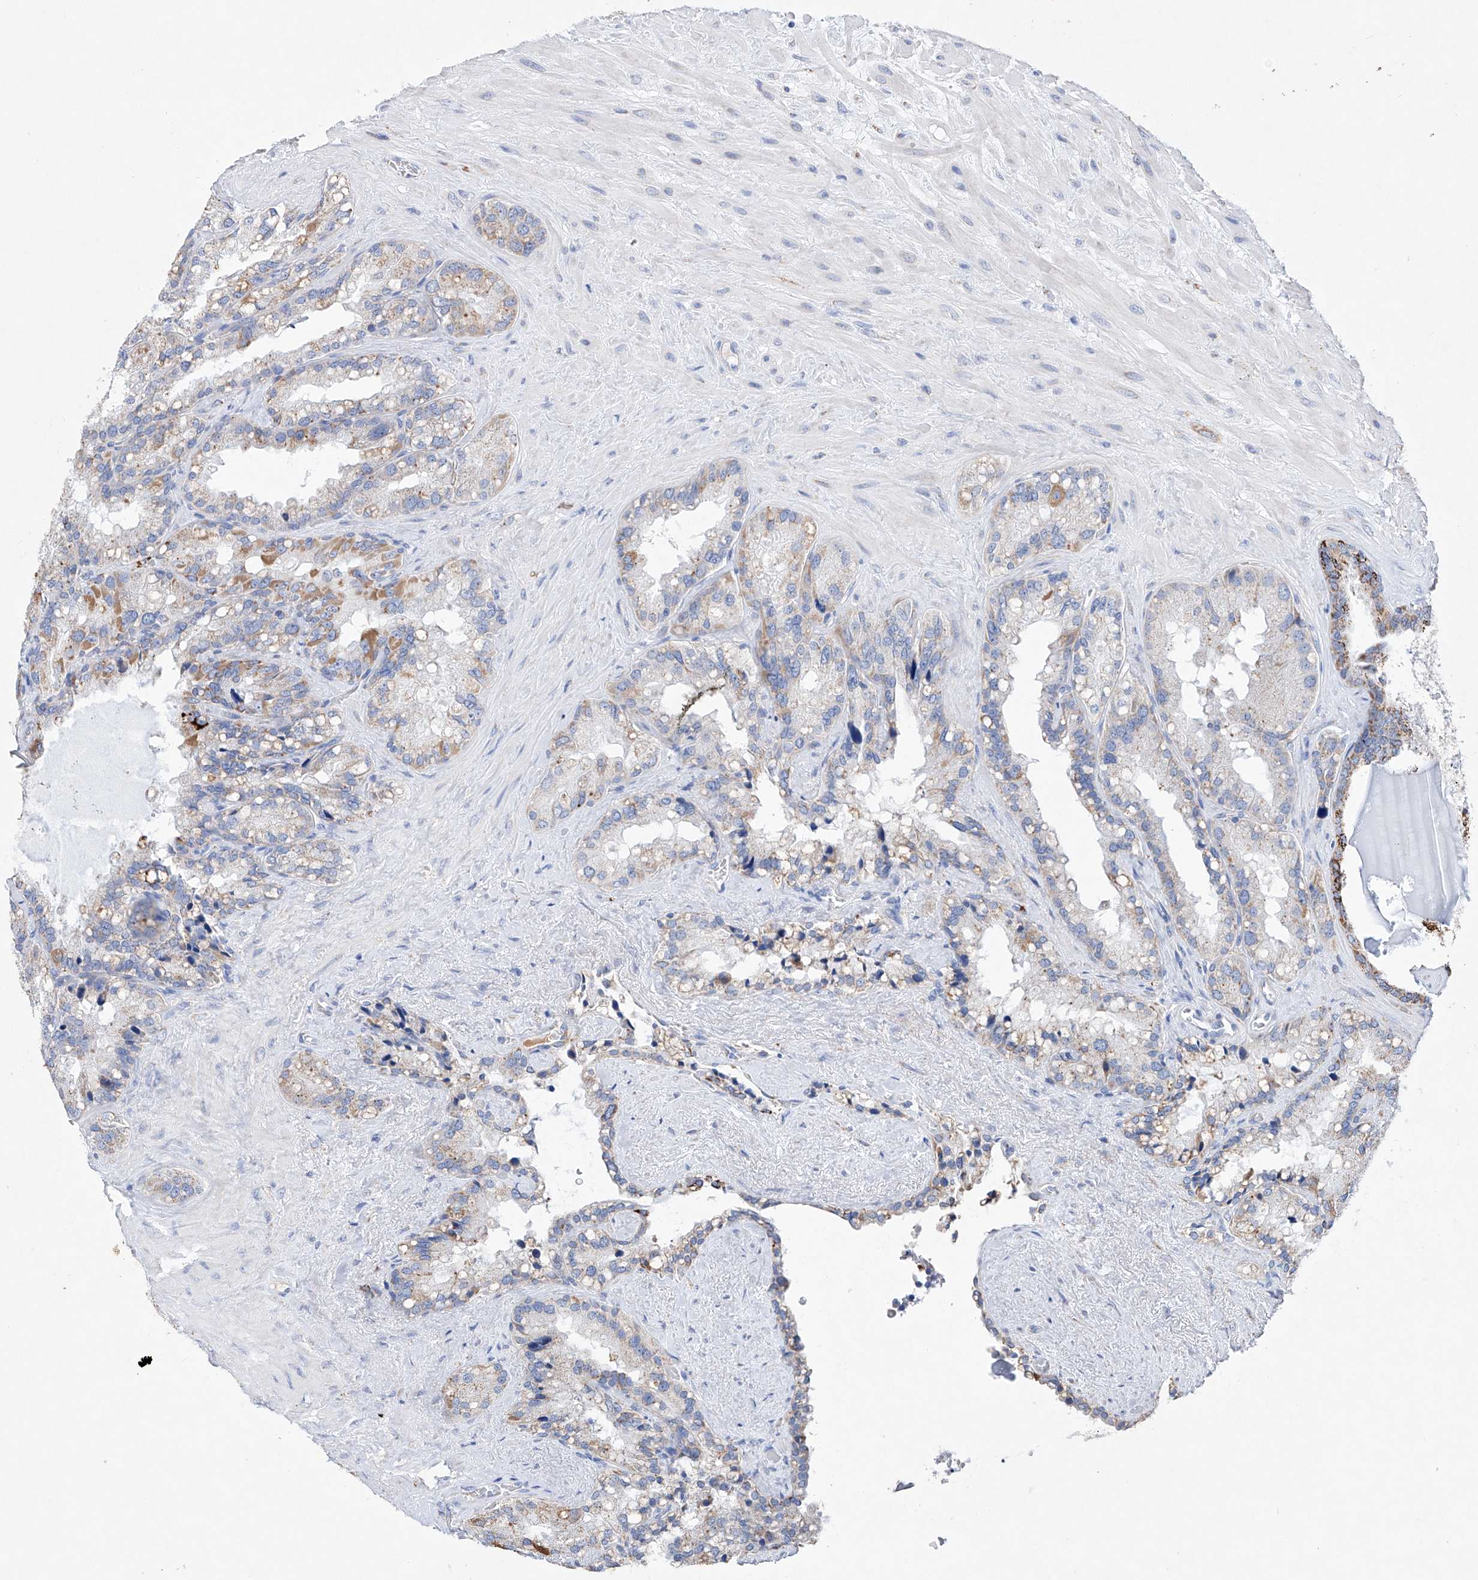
{"staining": {"intensity": "weak", "quantity": "<25%", "location": "cytoplasmic/membranous"}, "tissue": "seminal vesicle", "cell_type": "Glandular cells", "image_type": "normal", "snomed": [{"axis": "morphology", "description": "Normal tissue, NOS"}, {"axis": "topography", "description": "Prostate"}, {"axis": "topography", "description": "Seminal veicle"}], "caption": "There is no significant positivity in glandular cells of seminal vesicle. (DAB IHC visualized using brightfield microscopy, high magnification).", "gene": "NRROS", "patient": {"sex": "male", "age": 68}}